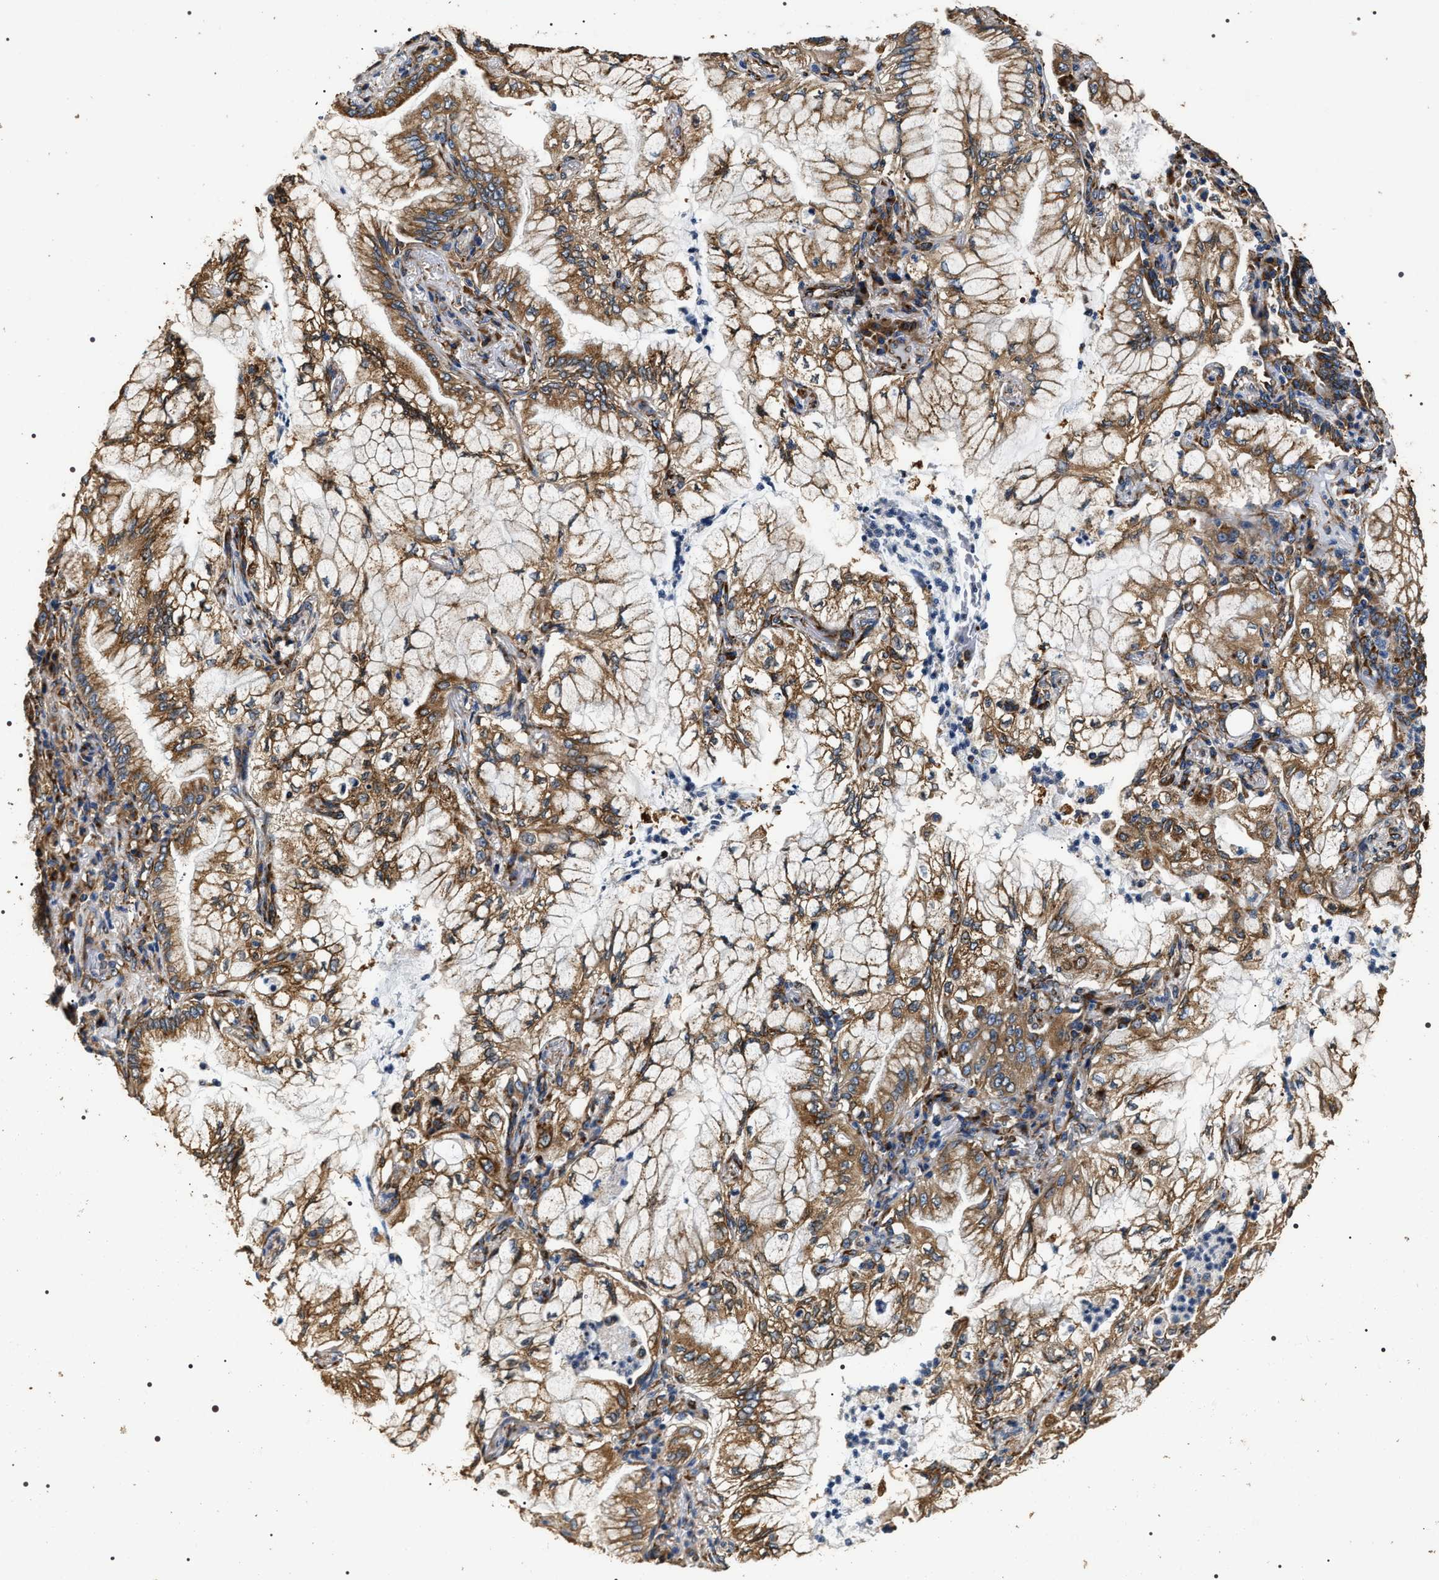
{"staining": {"intensity": "moderate", "quantity": ">75%", "location": "cytoplasmic/membranous"}, "tissue": "lung cancer", "cell_type": "Tumor cells", "image_type": "cancer", "snomed": [{"axis": "morphology", "description": "Adenocarcinoma, NOS"}, {"axis": "topography", "description": "Lung"}], "caption": "Adenocarcinoma (lung) stained for a protein demonstrates moderate cytoplasmic/membranous positivity in tumor cells.", "gene": "KTN1", "patient": {"sex": "female", "age": 70}}